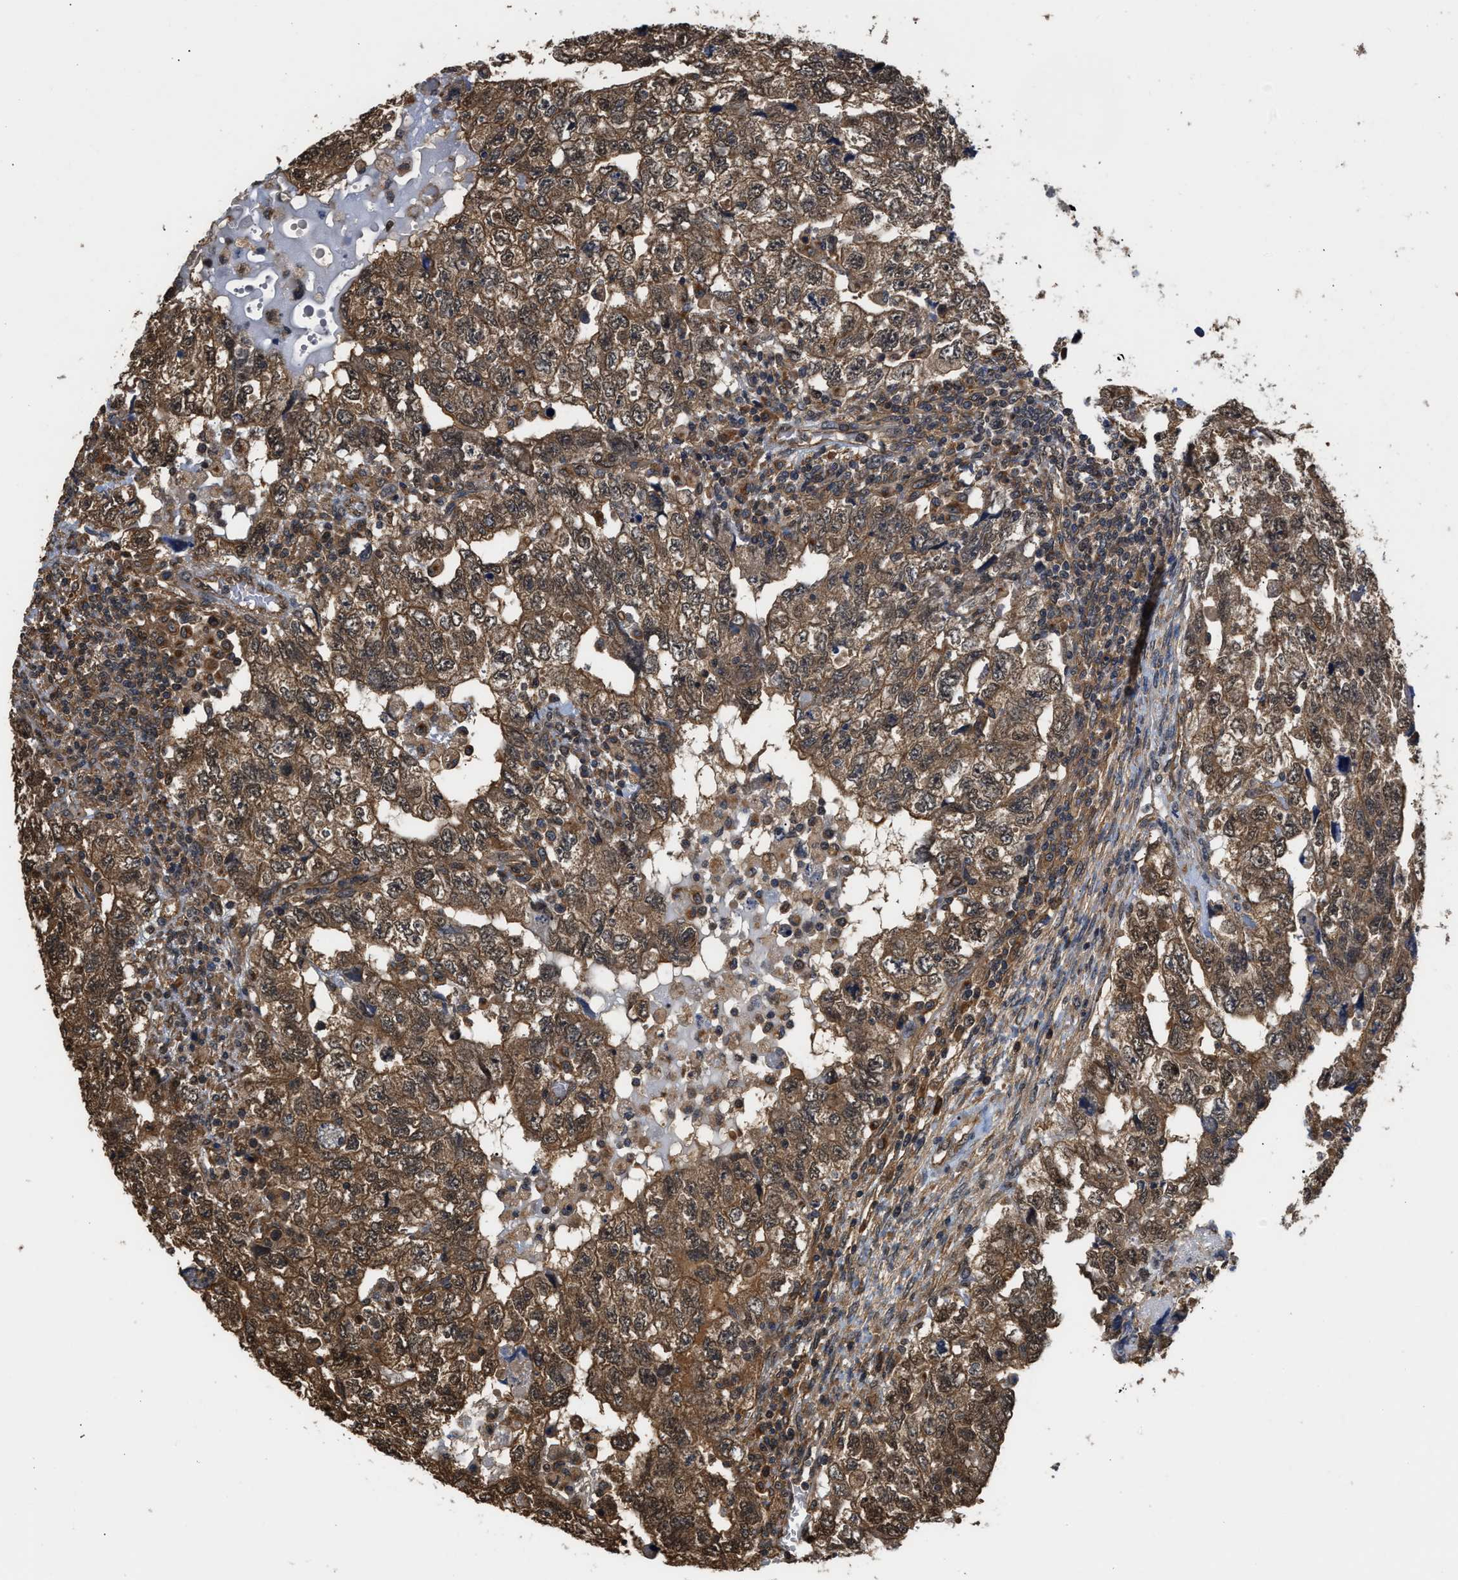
{"staining": {"intensity": "moderate", "quantity": ">75%", "location": "cytoplasmic/membranous,nuclear"}, "tissue": "testis cancer", "cell_type": "Tumor cells", "image_type": "cancer", "snomed": [{"axis": "morphology", "description": "Carcinoma, Embryonal, NOS"}, {"axis": "topography", "description": "Testis"}], "caption": "A high-resolution histopathology image shows IHC staining of testis embryonal carcinoma, which demonstrates moderate cytoplasmic/membranous and nuclear positivity in approximately >75% of tumor cells.", "gene": "SCAI", "patient": {"sex": "male", "age": 36}}